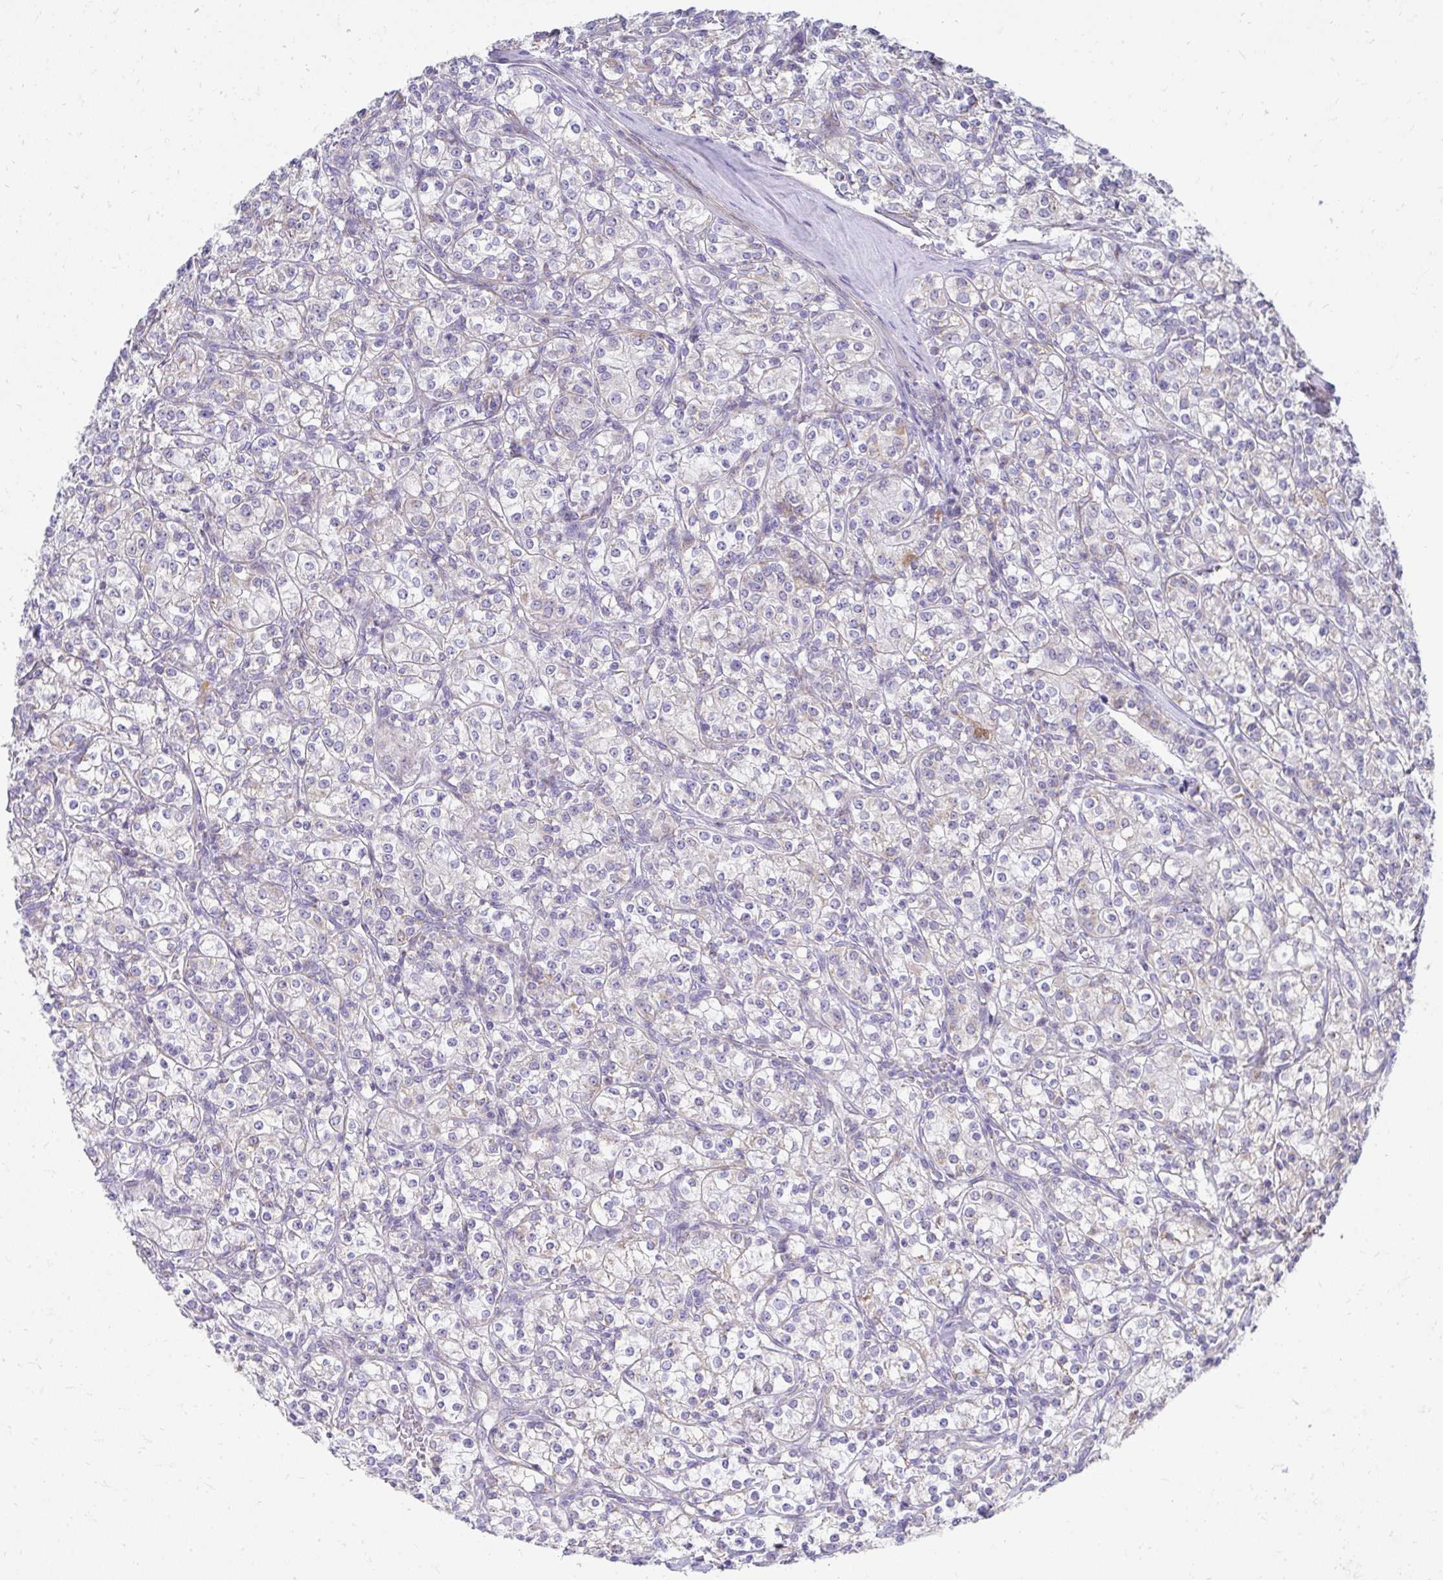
{"staining": {"intensity": "weak", "quantity": "<25%", "location": "cytoplasmic/membranous"}, "tissue": "renal cancer", "cell_type": "Tumor cells", "image_type": "cancer", "snomed": [{"axis": "morphology", "description": "Adenocarcinoma, NOS"}, {"axis": "topography", "description": "Kidney"}], "caption": "High power microscopy micrograph of an IHC micrograph of renal cancer (adenocarcinoma), revealing no significant staining in tumor cells.", "gene": "PRRG3", "patient": {"sex": "male", "age": 77}}